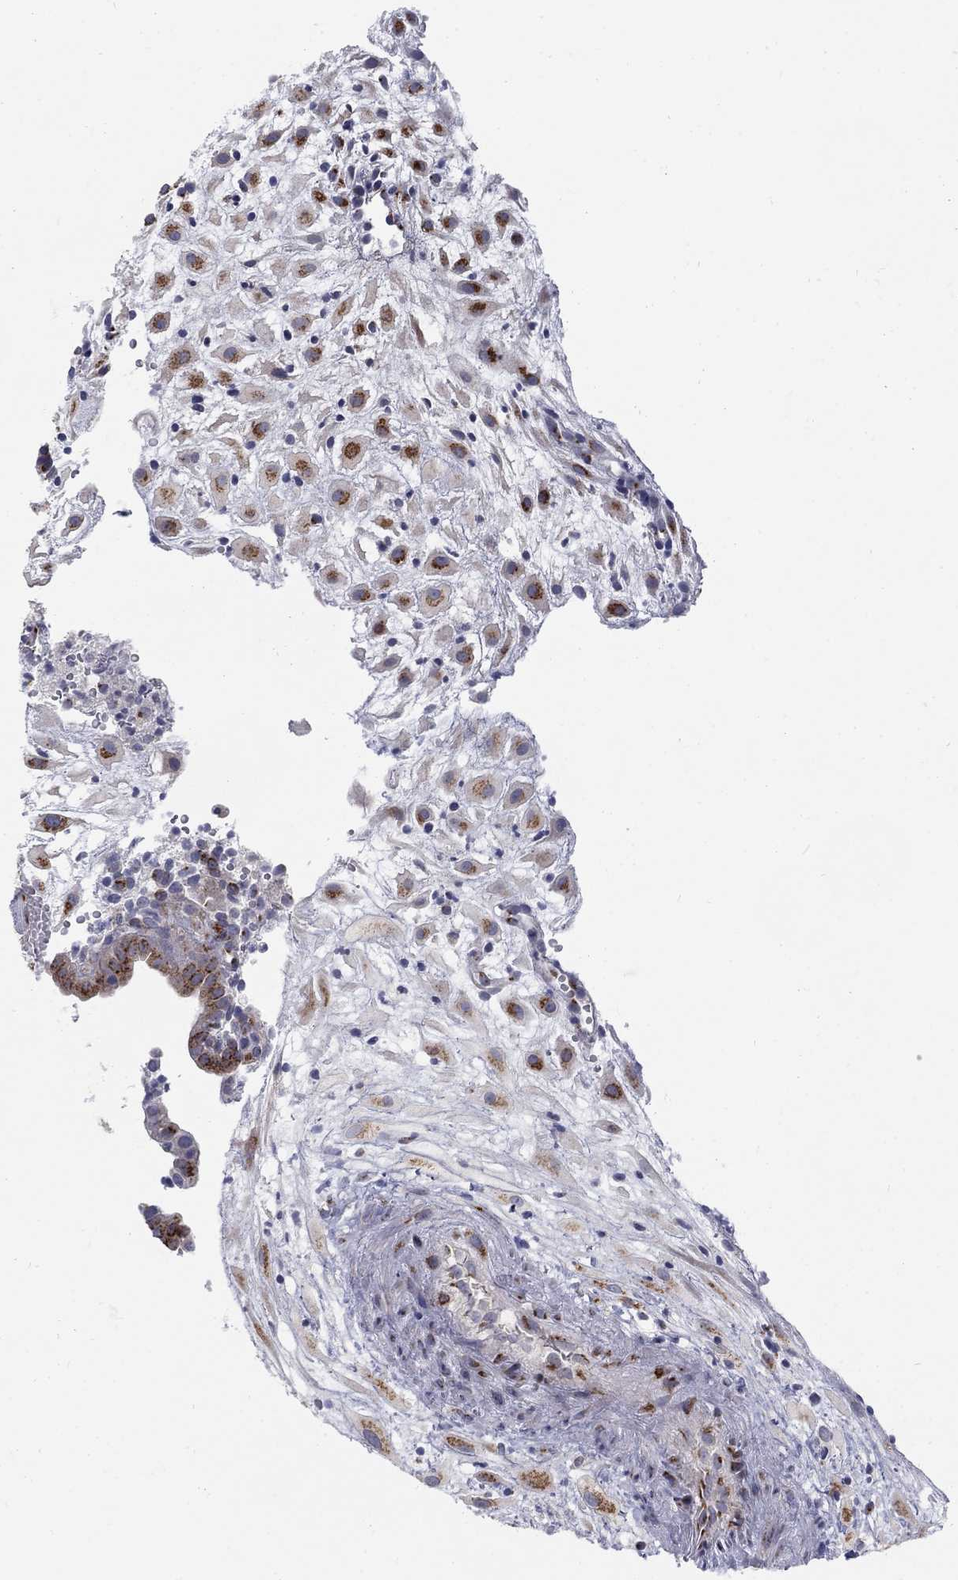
{"staining": {"intensity": "strong", "quantity": "<25%", "location": "cytoplasmic/membranous"}, "tissue": "placenta", "cell_type": "Decidual cells", "image_type": "normal", "snomed": [{"axis": "morphology", "description": "Normal tissue, NOS"}, {"axis": "topography", "description": "Placenta"}], "caption": "Strong cytoplasmic/membranous positivity is present in about <25% of decidual cells in benign placenta.", "gene": "PANK3", "patient": {"sex": "female", "age": 24}}